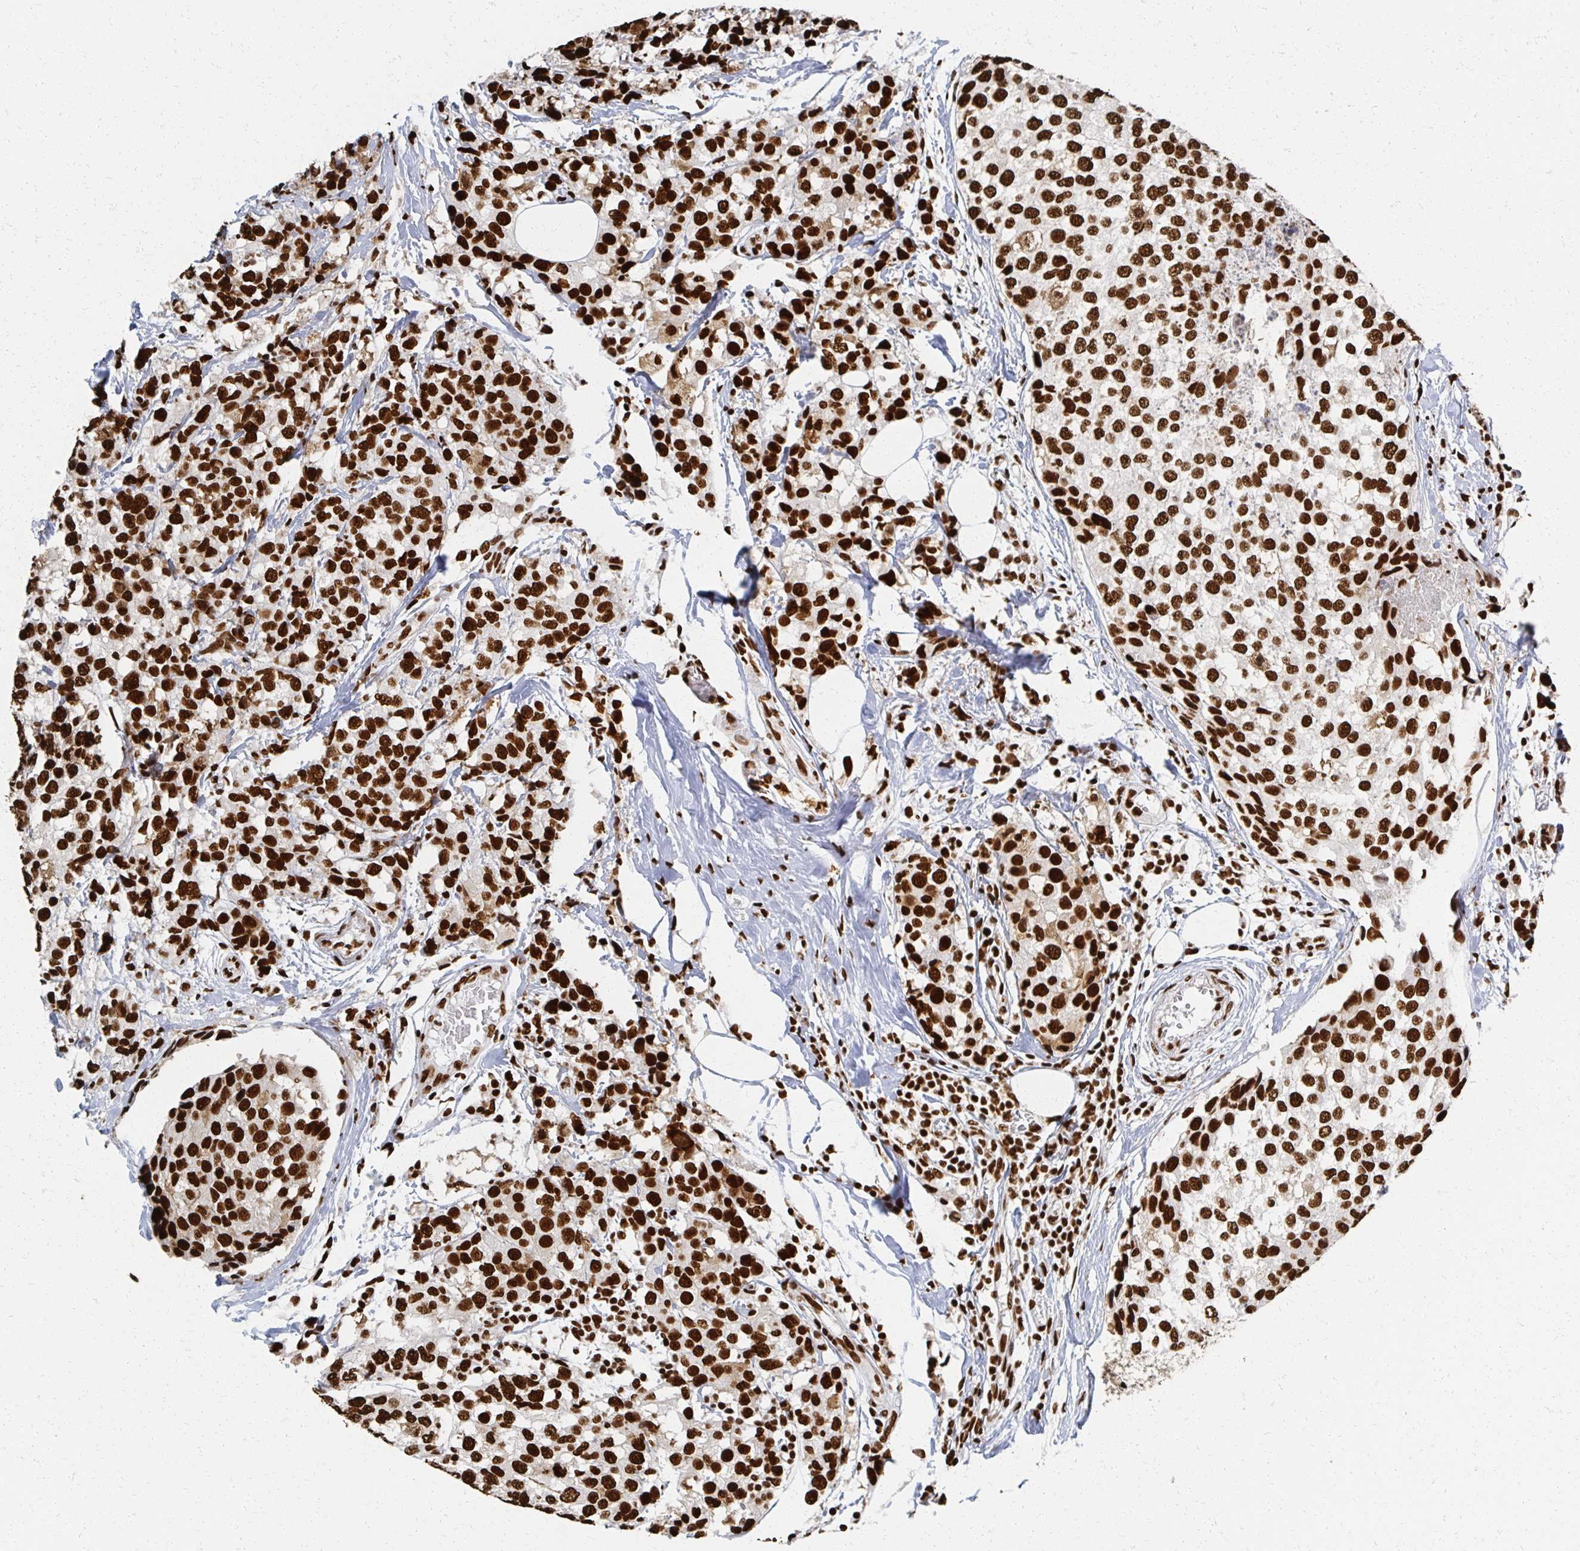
{"staining": {"intensity": "strong", "quantity": ">75%", "location": "nuclear"}, "tissue": "breast cancer", "cell_type": "Tumor cells", "image_type": "cancer", "snomed": [{"axis": "morphology", "description": "Lobular carcinoma"}, {"axis": "topography", "description": "Breast"}], "caption": "A high amount of strong nuclear expression is present in about >75% of tumor cells in breast cancer tissue.", "gene": "RBBP7", "patient": {"sex": "female", "age": 59}}